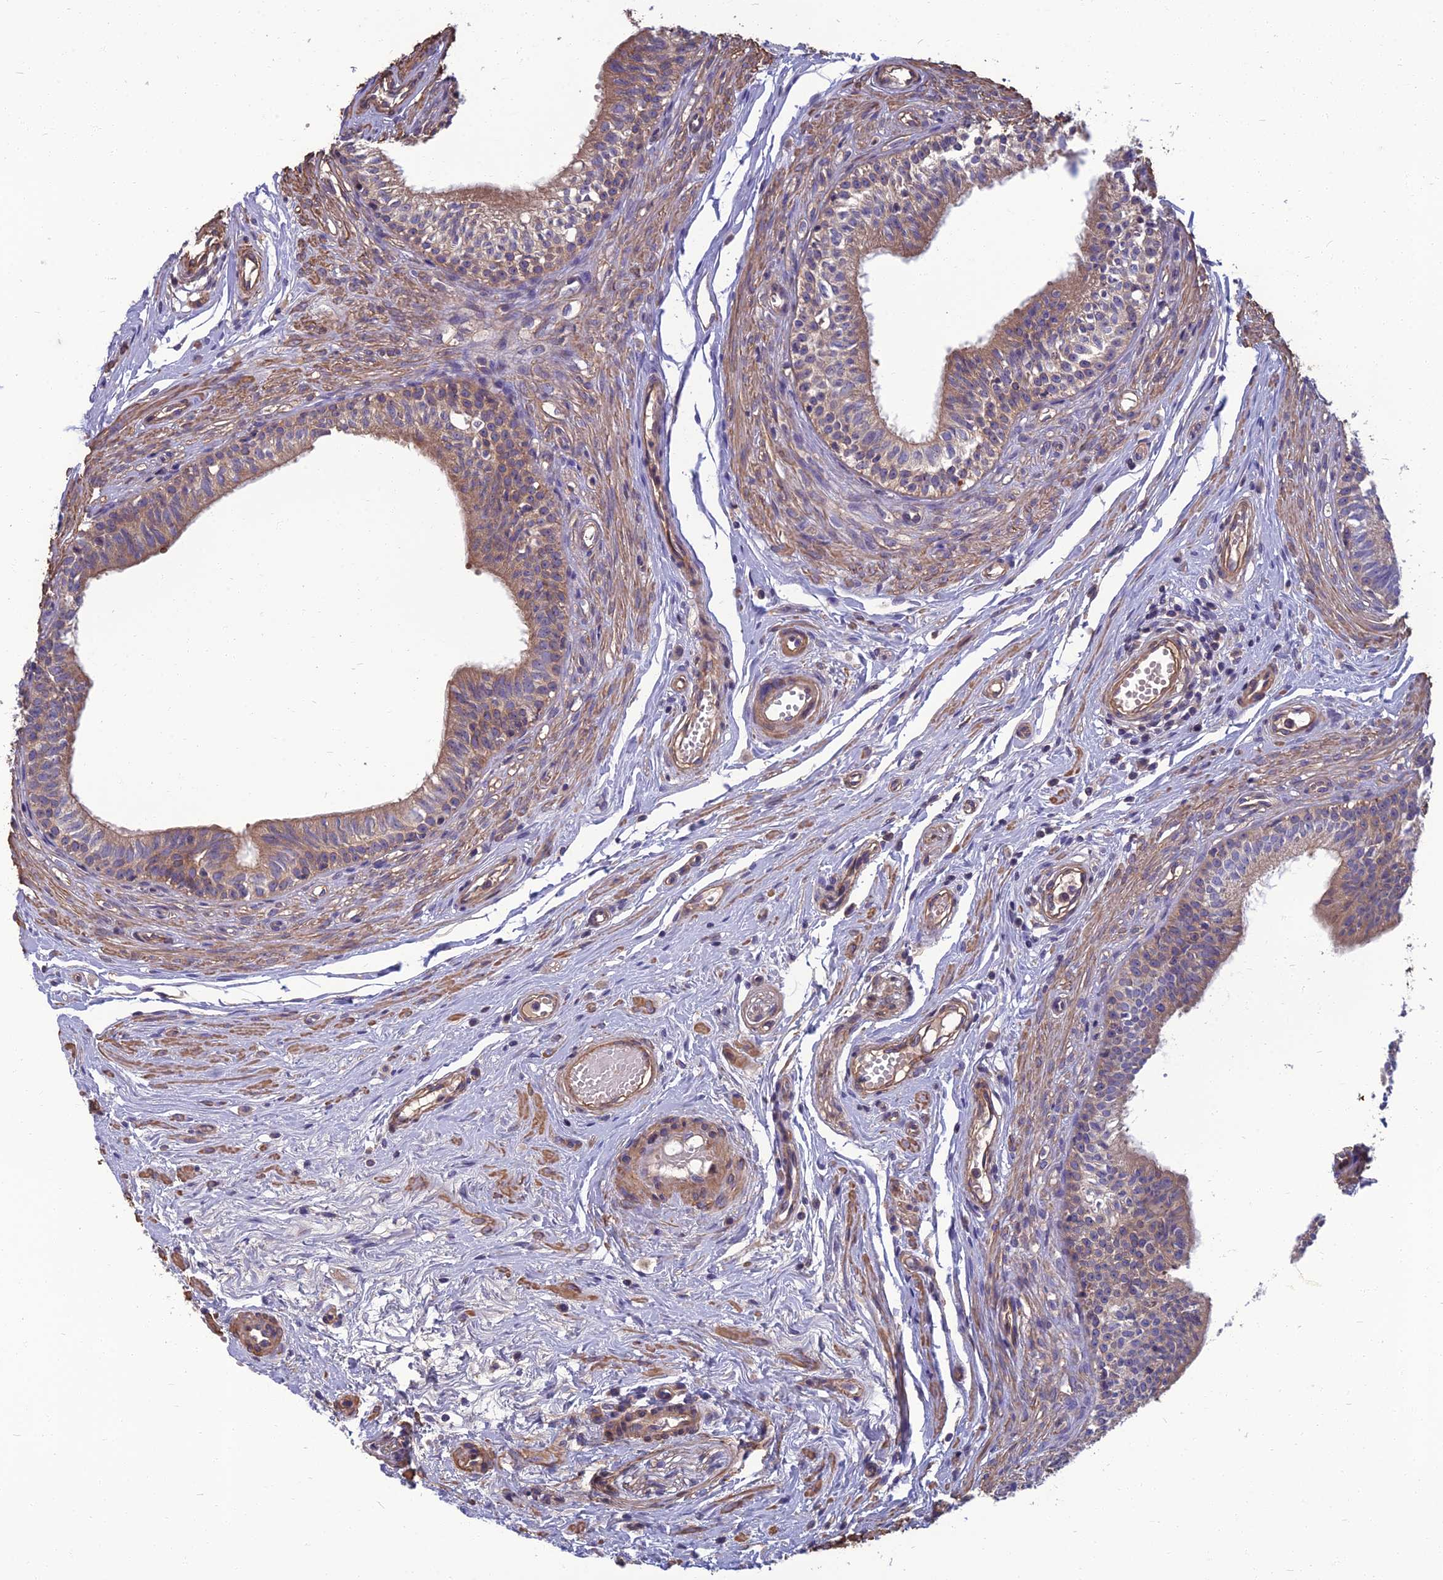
{"staining": {"intensity": "moderate", "quantity": ">75%", "location": "cytoplasmic/membranous"}, "tissue": "epididymis", "cell_type": "Glandular cells", "image_type": "normal", "snomed": [{"axis": "morphology", "description": "Normal tissue, NOS"}, {"axis": "topography", "description": "Epididymis, spermatic cord, NOS"}], "caption": "Protein positivity by immunohistochemistry demonstrates moderate cytoplasmic/membranous positivity in about >75% of glandular cells in unremarkable epididymis. The staining was performed using DAB (3,3'-diaminobenzidine) to visualize the protein expression in brown, while the nuclei were stained in blue with hematoxylin (Magnification: 20x).", "gene": "WDR24", "patient": {"sex": "male", "age": 22}}